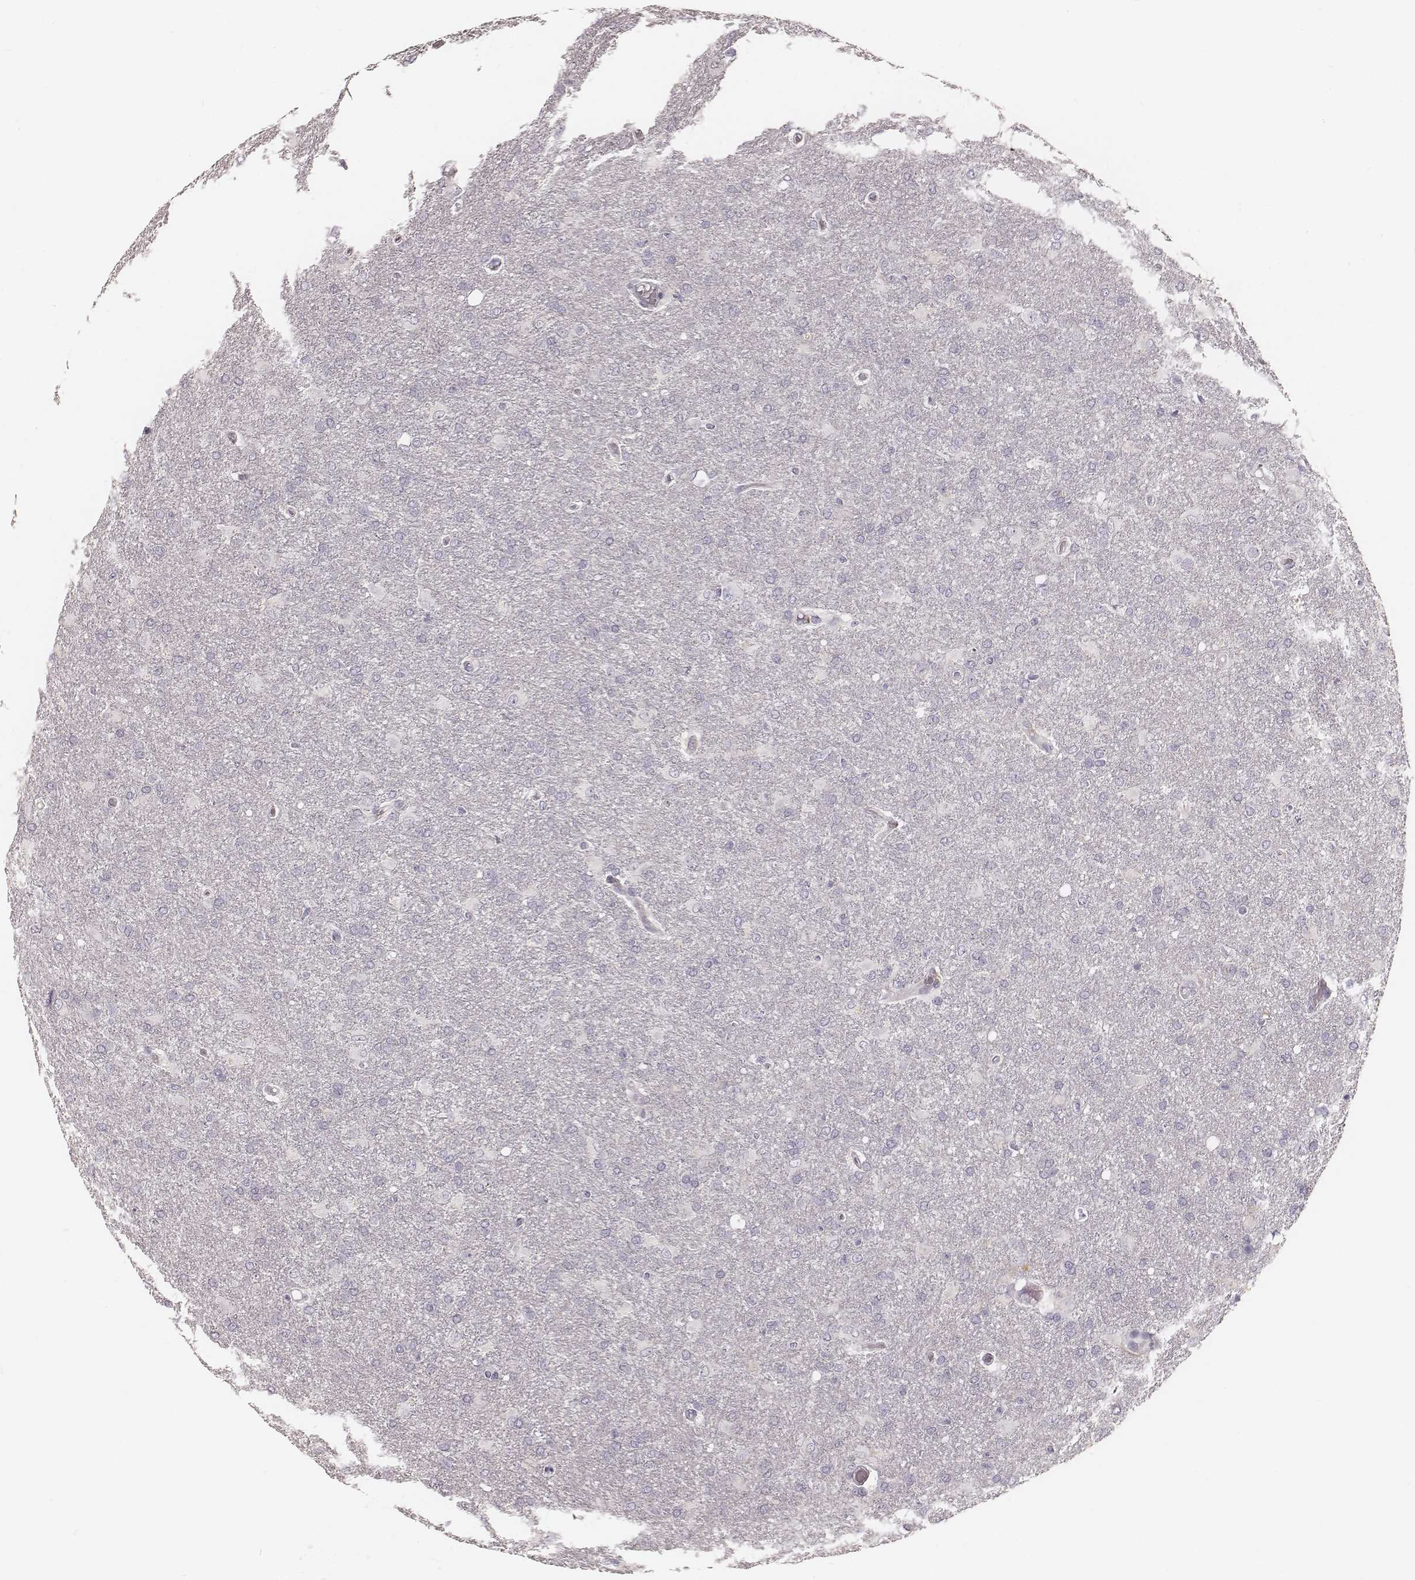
{"staining": {"intensity": "negative", "quantity": "none", "location": "none"}, "tissue": "glioma", "cell_type": "Tumor cells", "image_type": "cancer", "snomed": [{"axis": "morphology", "description": "Glioma, malignant, High grade"}, {"axis": "topography", "description": "Brain"}], "caption": "Human glioma stained for a protein using immunohistochemistry (IHC) exhibits no positivity in tumor cells.", "gene": "SPATA24", "patient": {"sex": "male", "age": 68}}